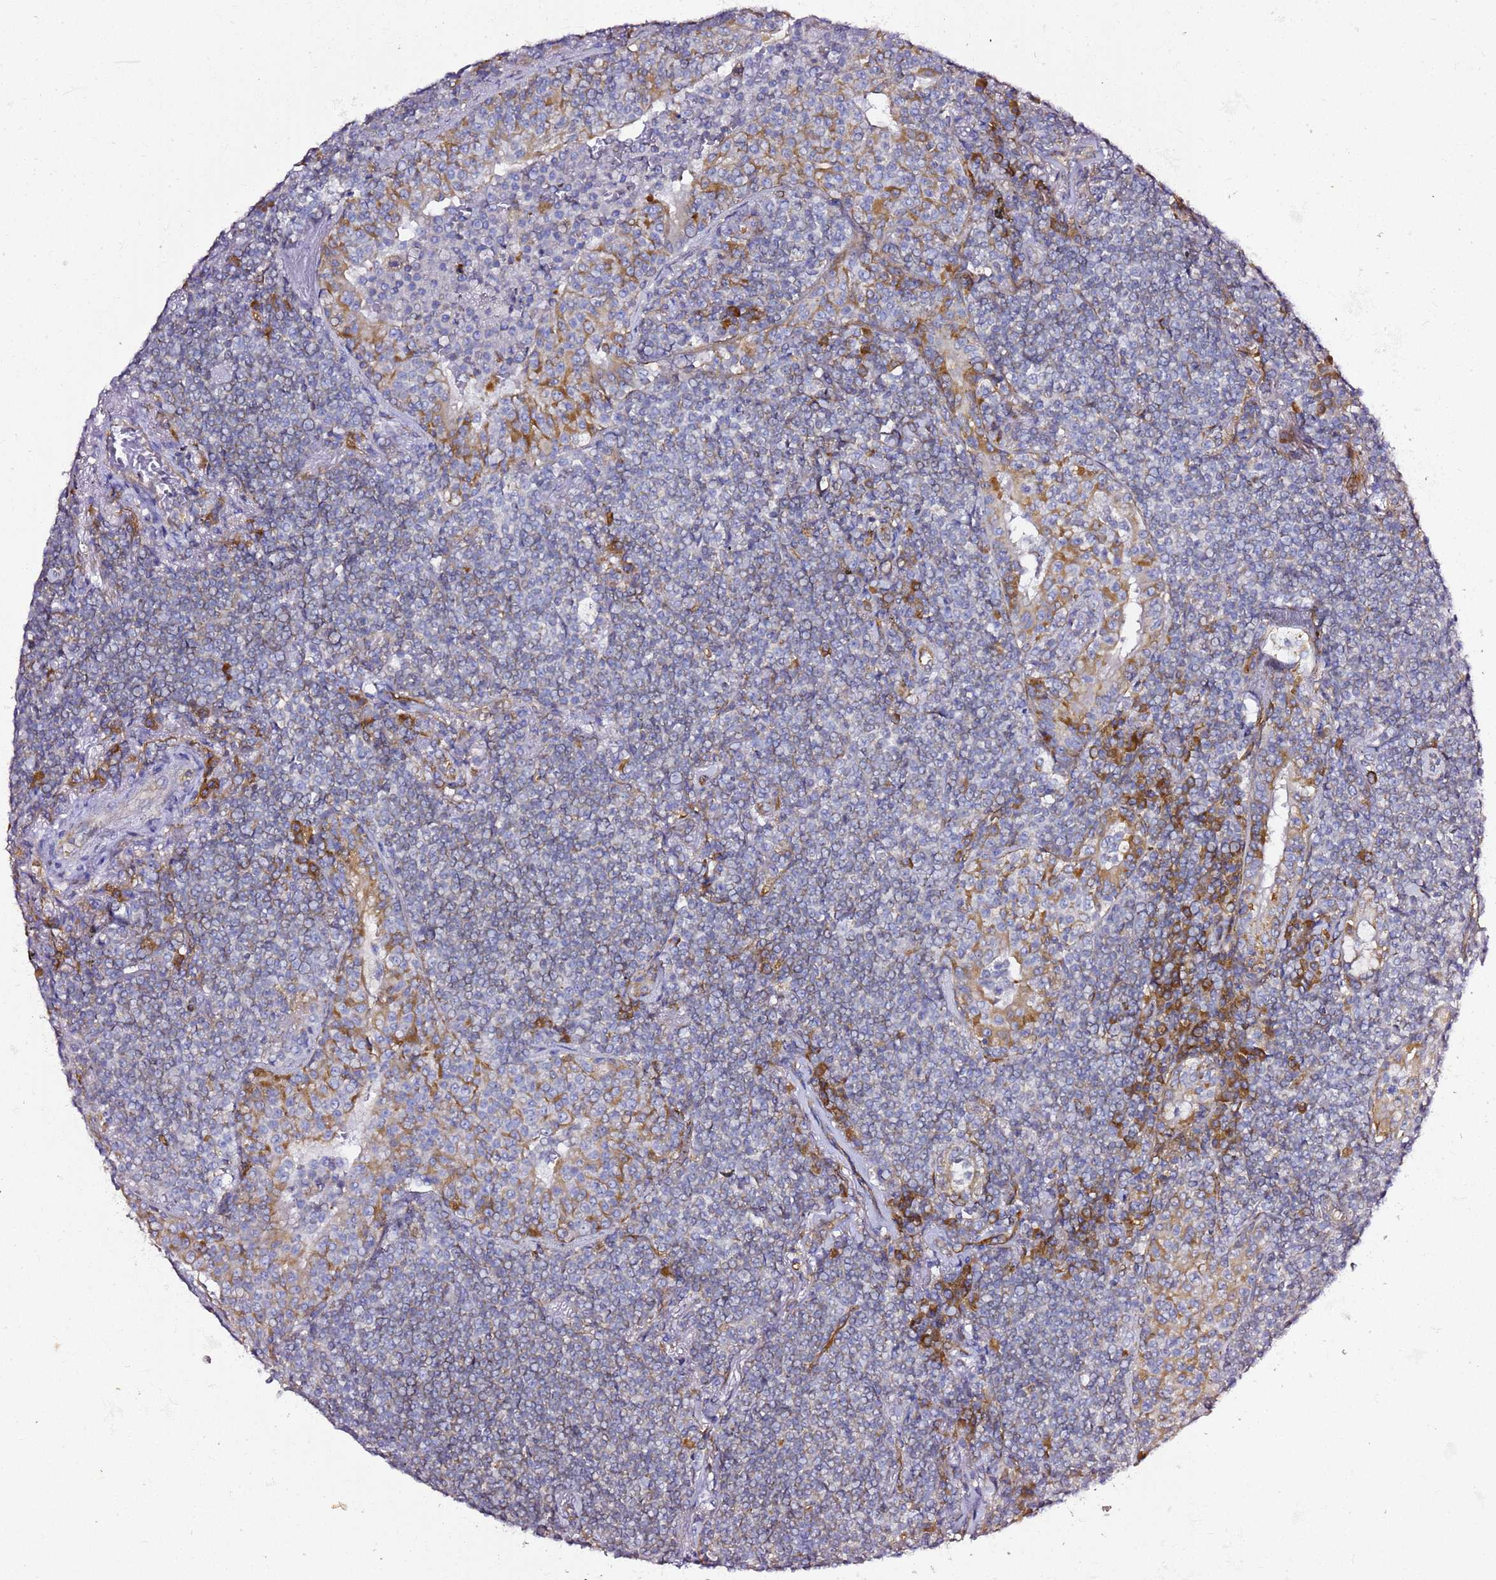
{"staining": {"intensity": "negative", "quantity": "none", "location": "none"}, "tissue": "lymphoma", "cell_type": "Tumor cells", "image_type": "cancer", "snomed": [{"axis": "morphology", "description": "Malignant lymphoma, non-Hodgkin's type, Low grade"}, {"axis": "topography", "description": "Lung"}], "caption": "Tumor cells show no significant staining in low-grade malignant lymphoma, non-Hodgkin's type. Nuclei are stained in blue.", "gene": "KIF7", "patient": {"sex": "female", "age": 71}}